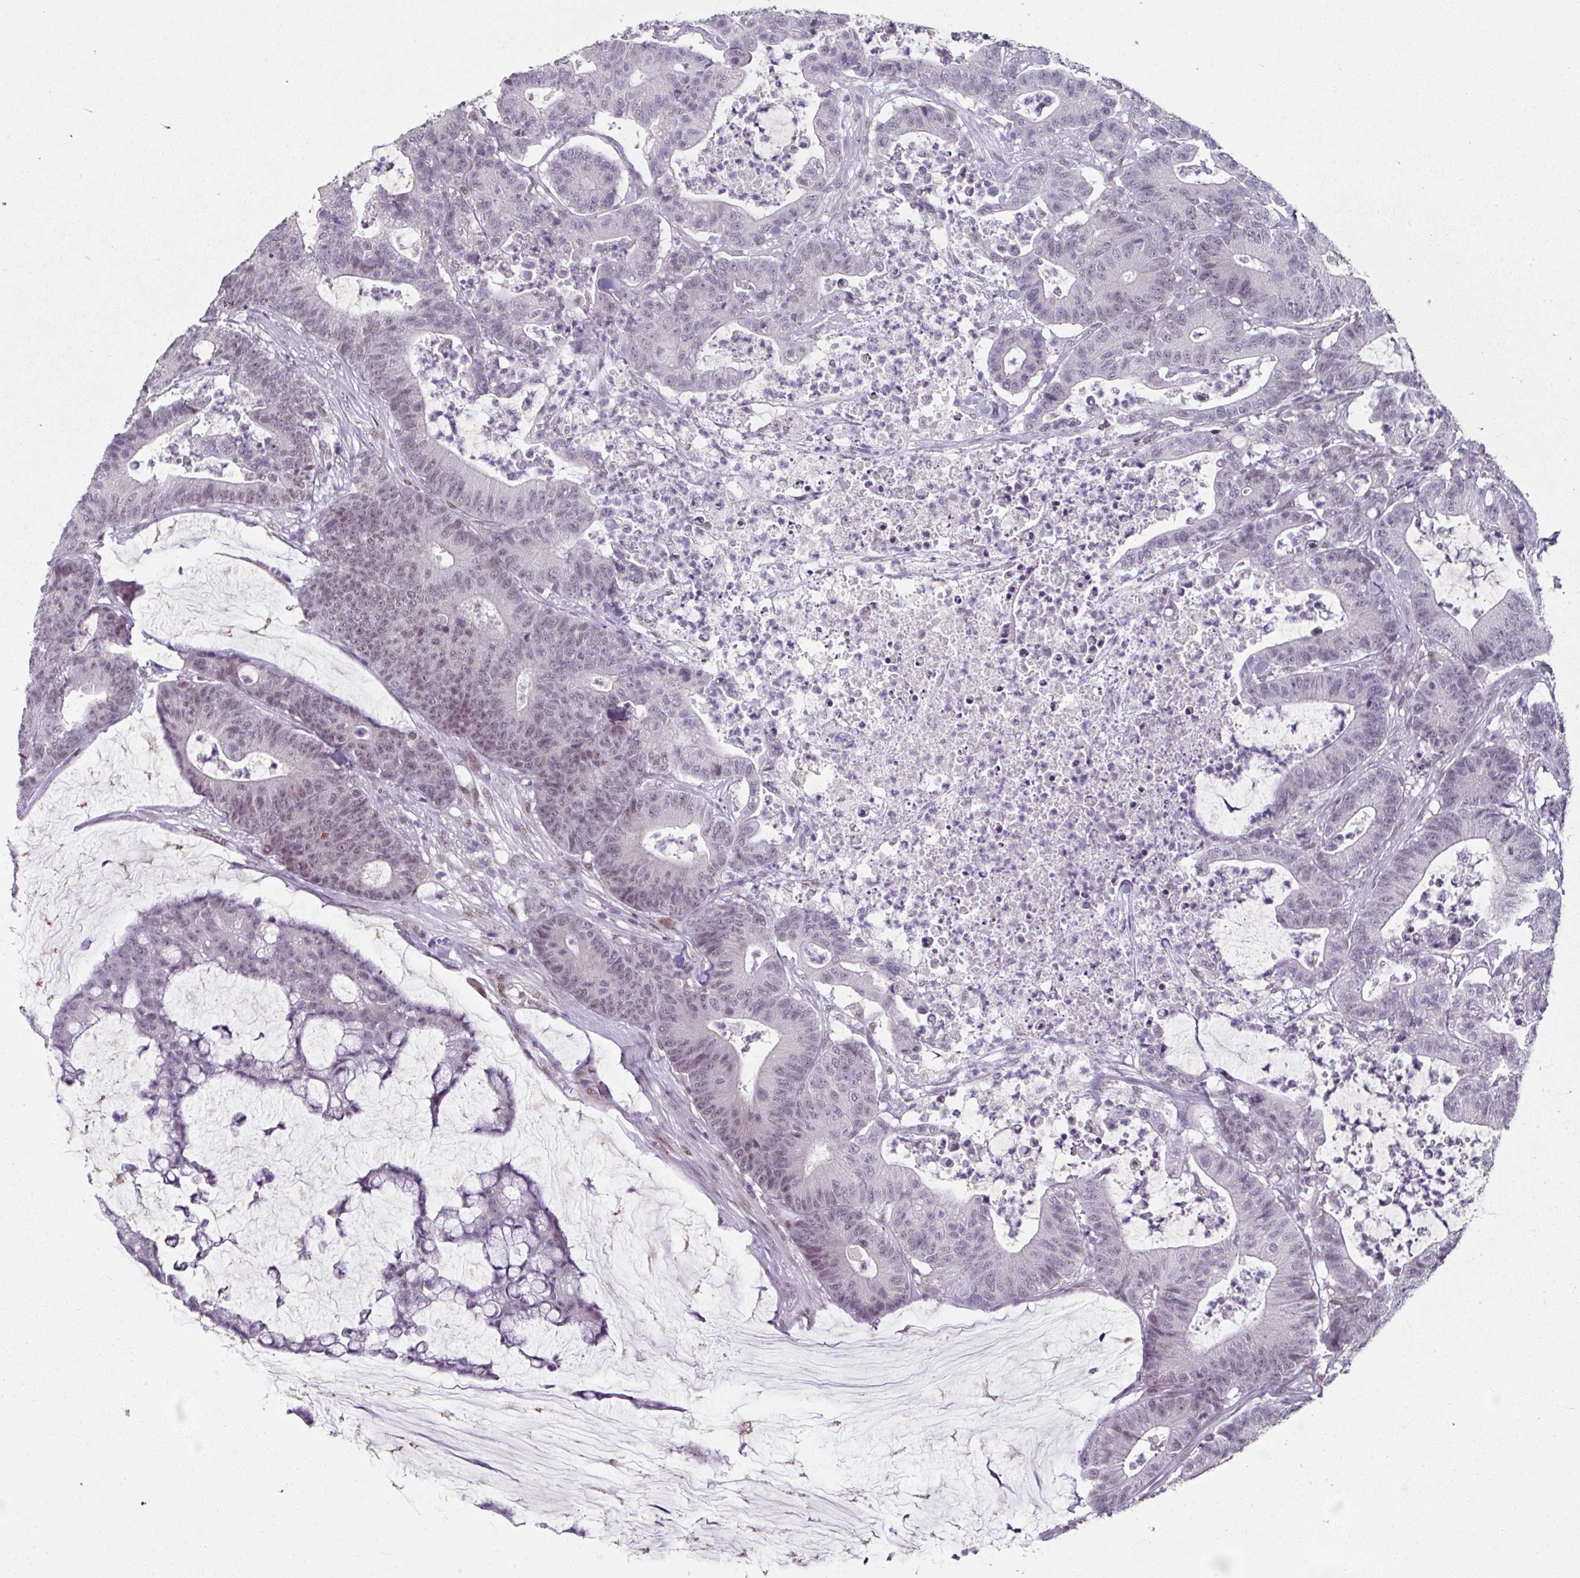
{"staining": {"intensity": "weak", "quantity": "25%-75%", "location": "nuclear"}, "tissue": "colorectal cancer", "cell_type": "Tumor cells", "image_type": "cancer", "snomed": [{"axis": "morphology", "description": "Adenocarcinoma, NOS"}, {"axis": "topography", "description": "Colon"}], "caption": "This photomicrograph reveals immunohistochemistry staining of adenocarcinoma (colorectal), with low weak nuclear expression in approximately 25%-75% of tumor cells.", "gene": "ELK1", "patient": {"sex": "female", "age": 84}}